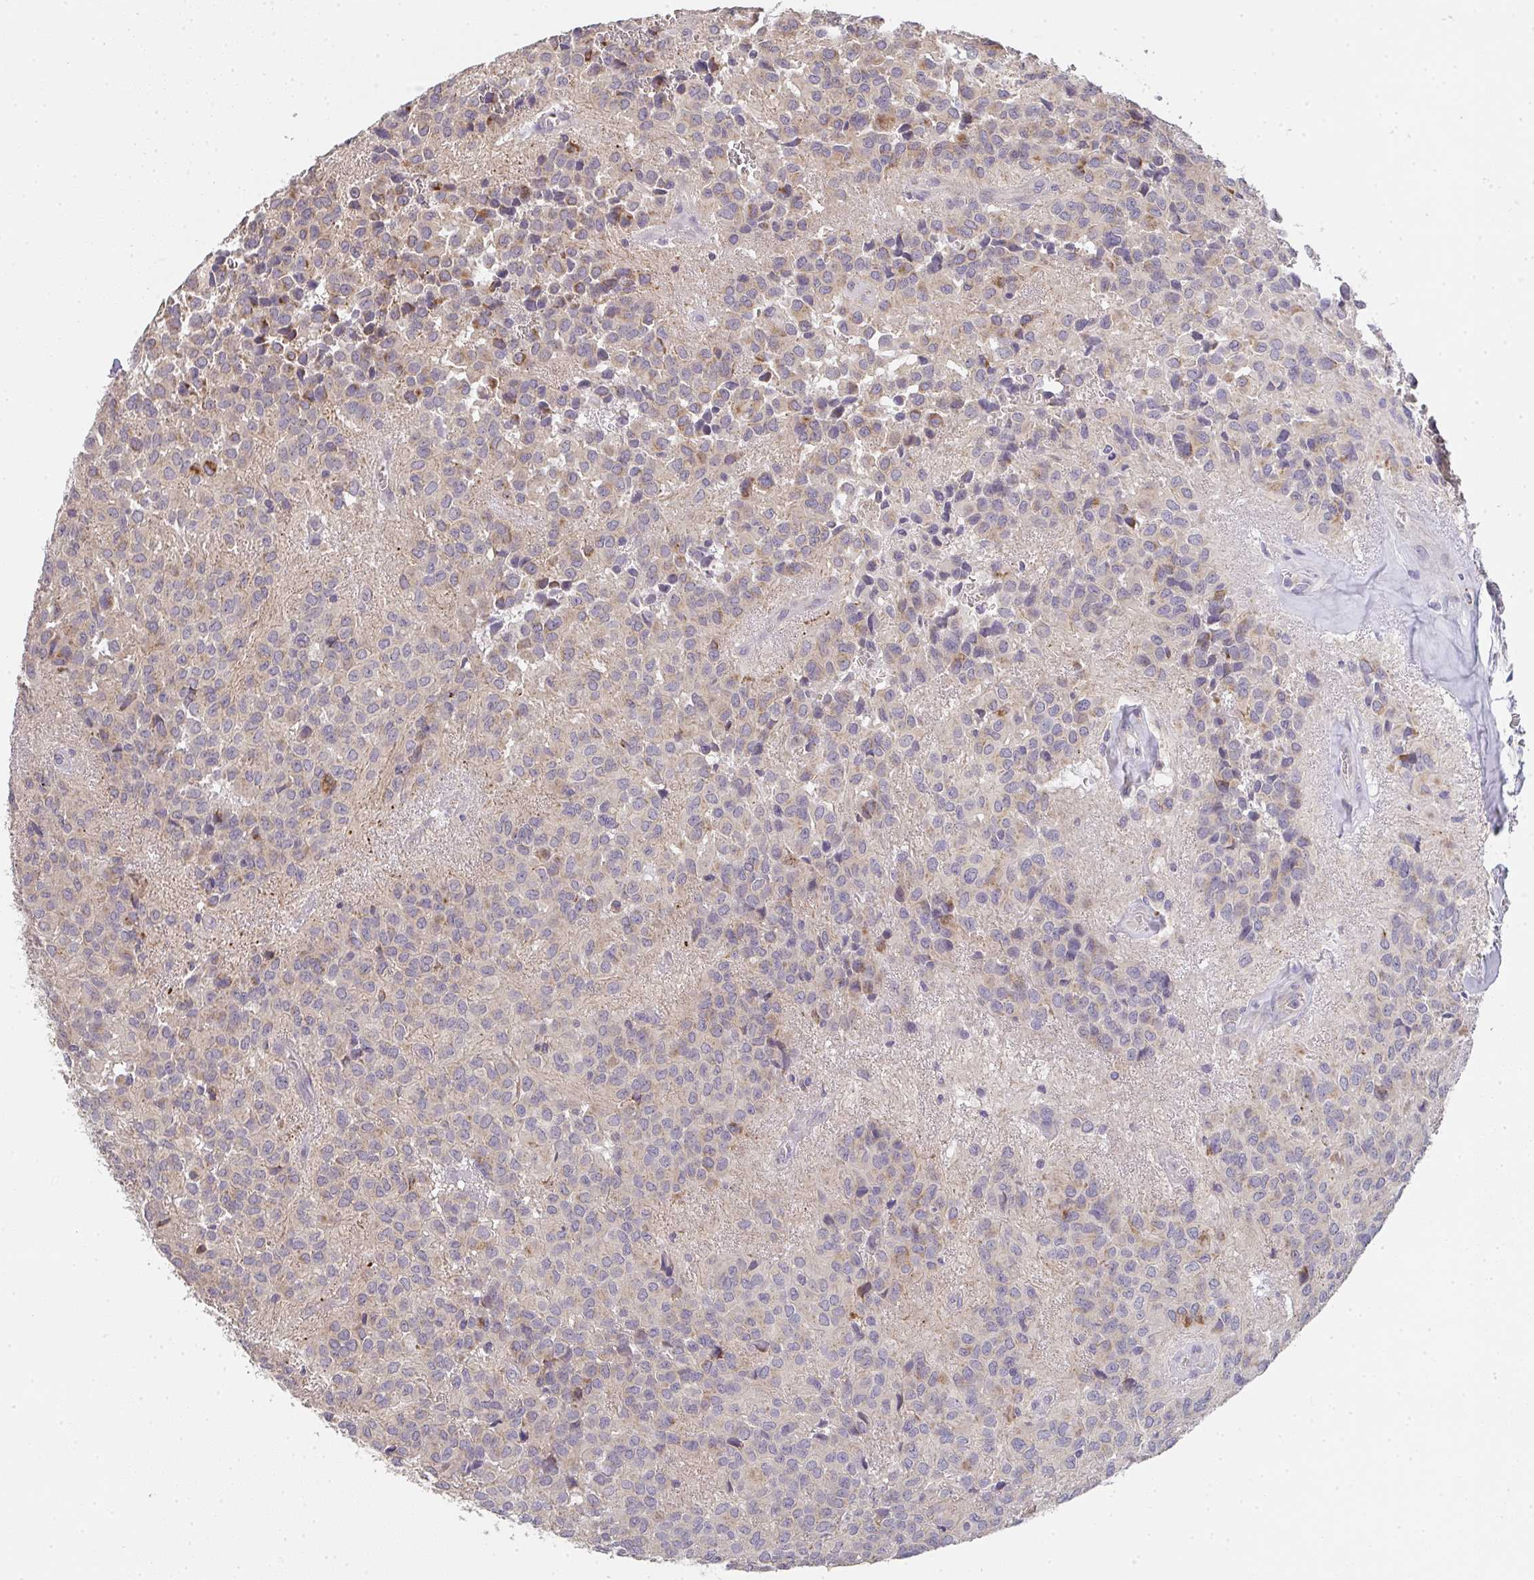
{"staining": {"intensity": "moderate", "quantity": "<25%", "location": "cytoplasmic/membranous"}, "tissue": "glioma", "cell_type": "Tumor cells", "image_type": "cancer", "snomed": [{"axis": "morphology", "description": "Glioma, malignant, Low grade"}, {"axis": "topography", "description": "Brain"}], "caption": "Immunohistochemistry of human glioma shows low levels of moderate cytoplasmic/membranous positivity in about <25% of tumor cells. The staining was performed using DAB (3,3'-diaminobenzidine) to visualize the protein expression in brown, while the nuclei were stained in blue with hematoxylin (Magnification: 20x).", "gene": "TMEM219", "patient": {"sex": "male", "age": 56}}